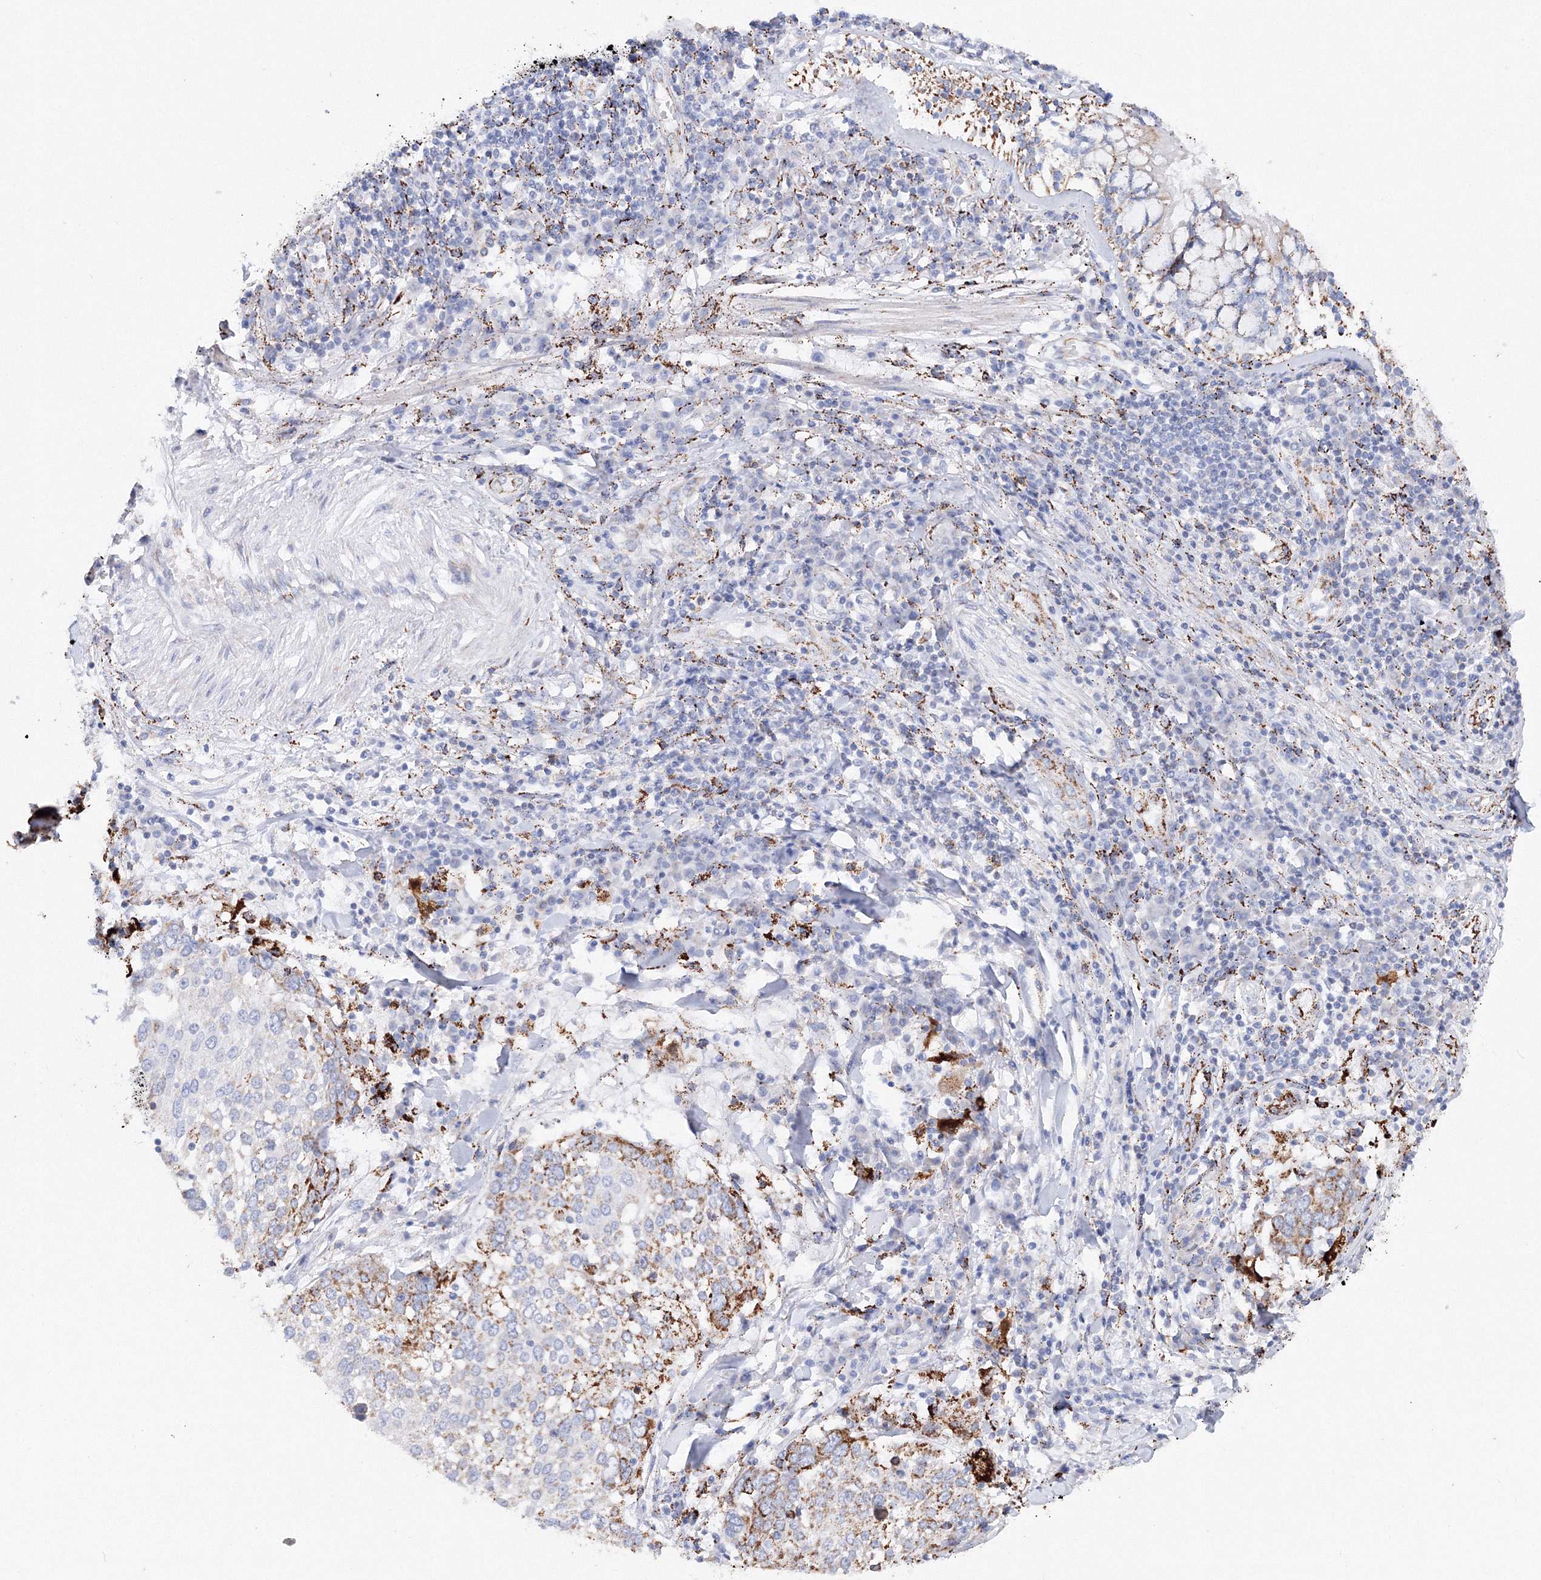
{"staining": {"intensity": "moderate", "quantity": "25%-75%", "location": "cytoplasmic/membranous"}, "tissue": "lung cancer", "cell_type": "Tumor cells", "image_type": "cancer", "snomed": [{"axis": "morphology", "description": "Squamous cell carcinoma, NOS"}, {"axis": "topography", "description": "Lung"}], "caption": "Immunohistochemical staining of lung cancer reveals medium levels of moderate cytoplasmic/membranous expression in about 25%-75% of tumor cells.", "gene": "MERTK", "patient": {"sex": "male", "age": 65}}